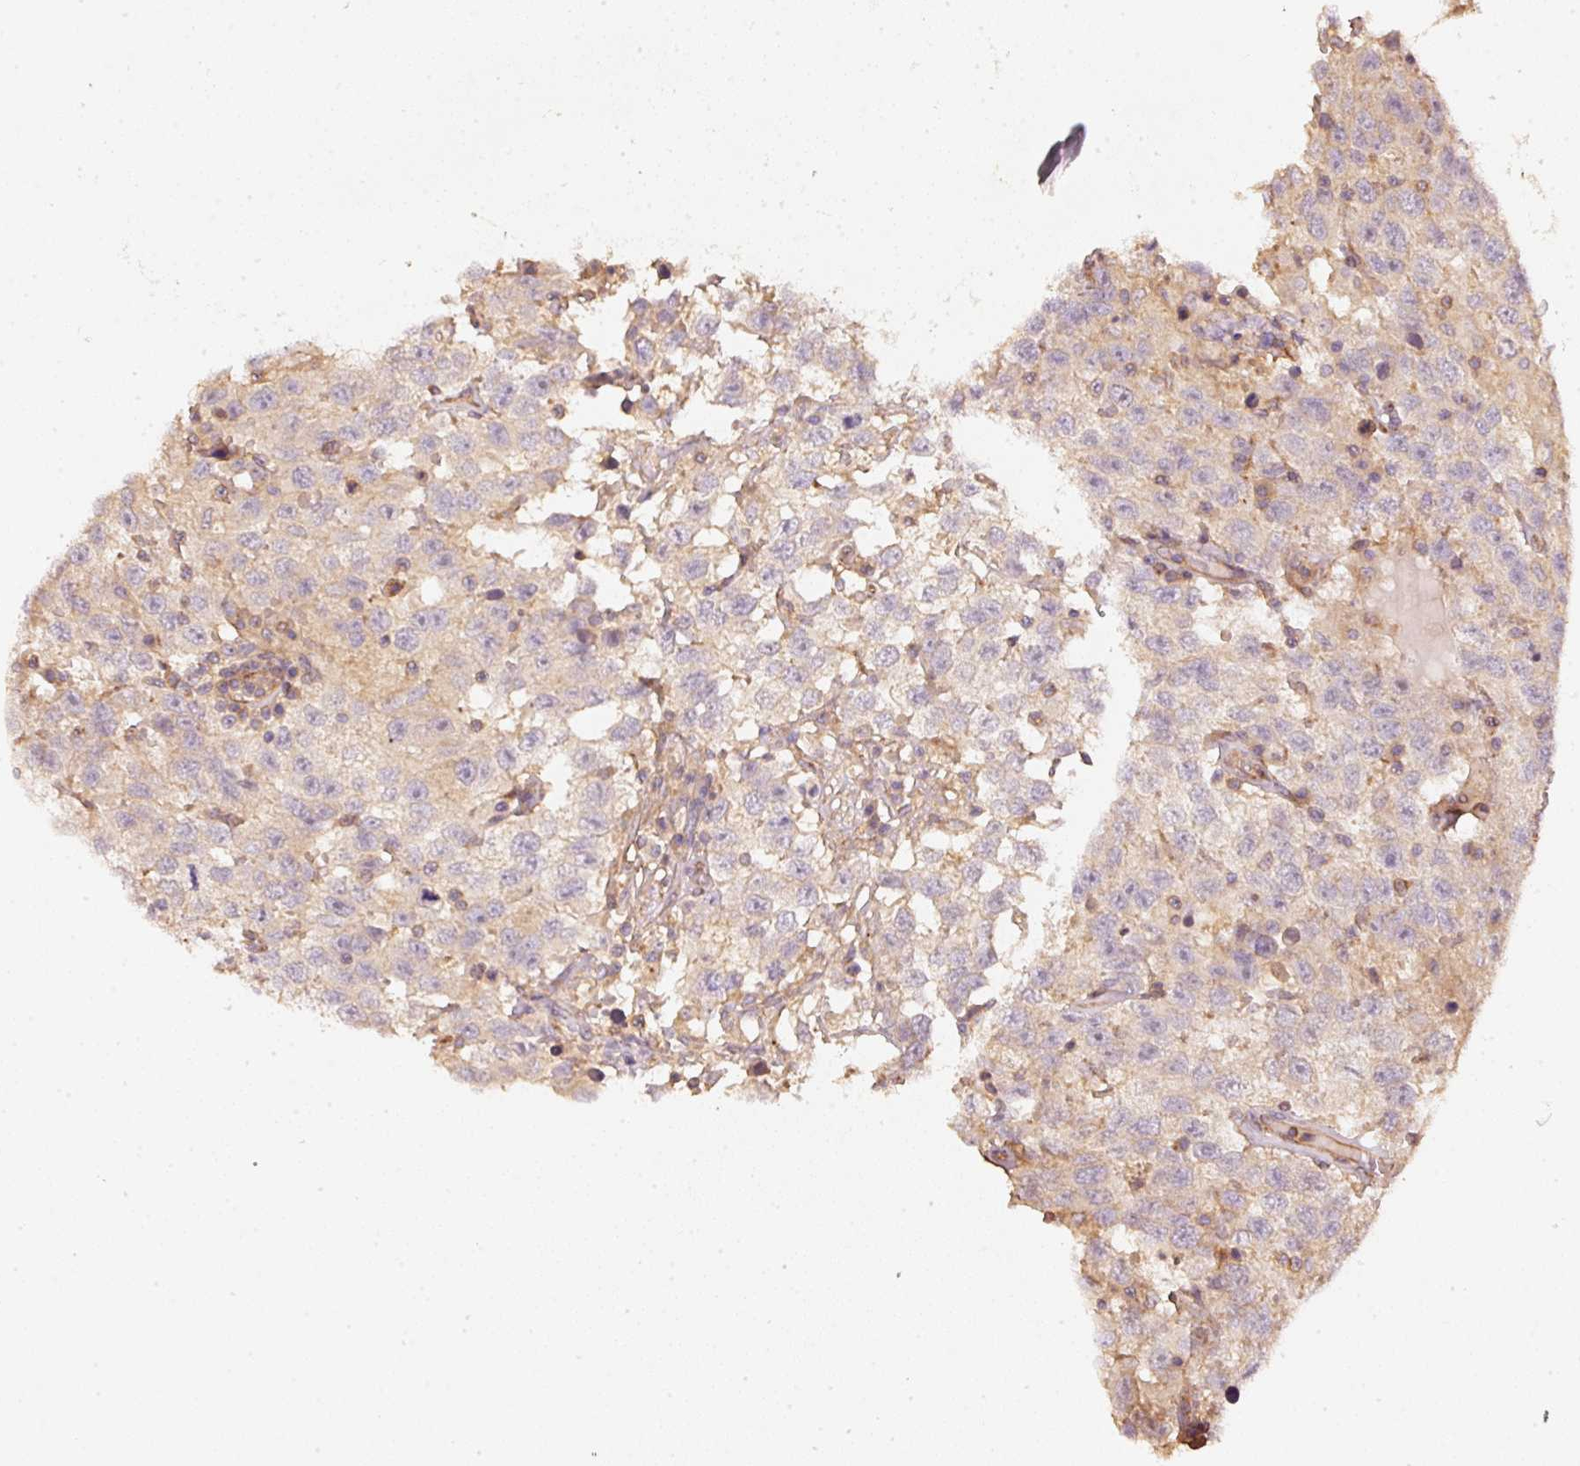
{"staining": {"intensity": "negative", "quantity": "none", "location": "none"}, "tissue": "testis cancer", "cell_type": "Tumor cells", "image_type": "cancer", "snomed": [{"axis": "morphology", "description": "Seminoma, NOS"}, {"axis": "topography", "description": "Testis"}], "caption": "DAB immunohistochemical staining of testis cancer demonstrates no significant expression in tumor cells.", "gene": "CEP95", "patient": {"sex": "male", "age": 41}}